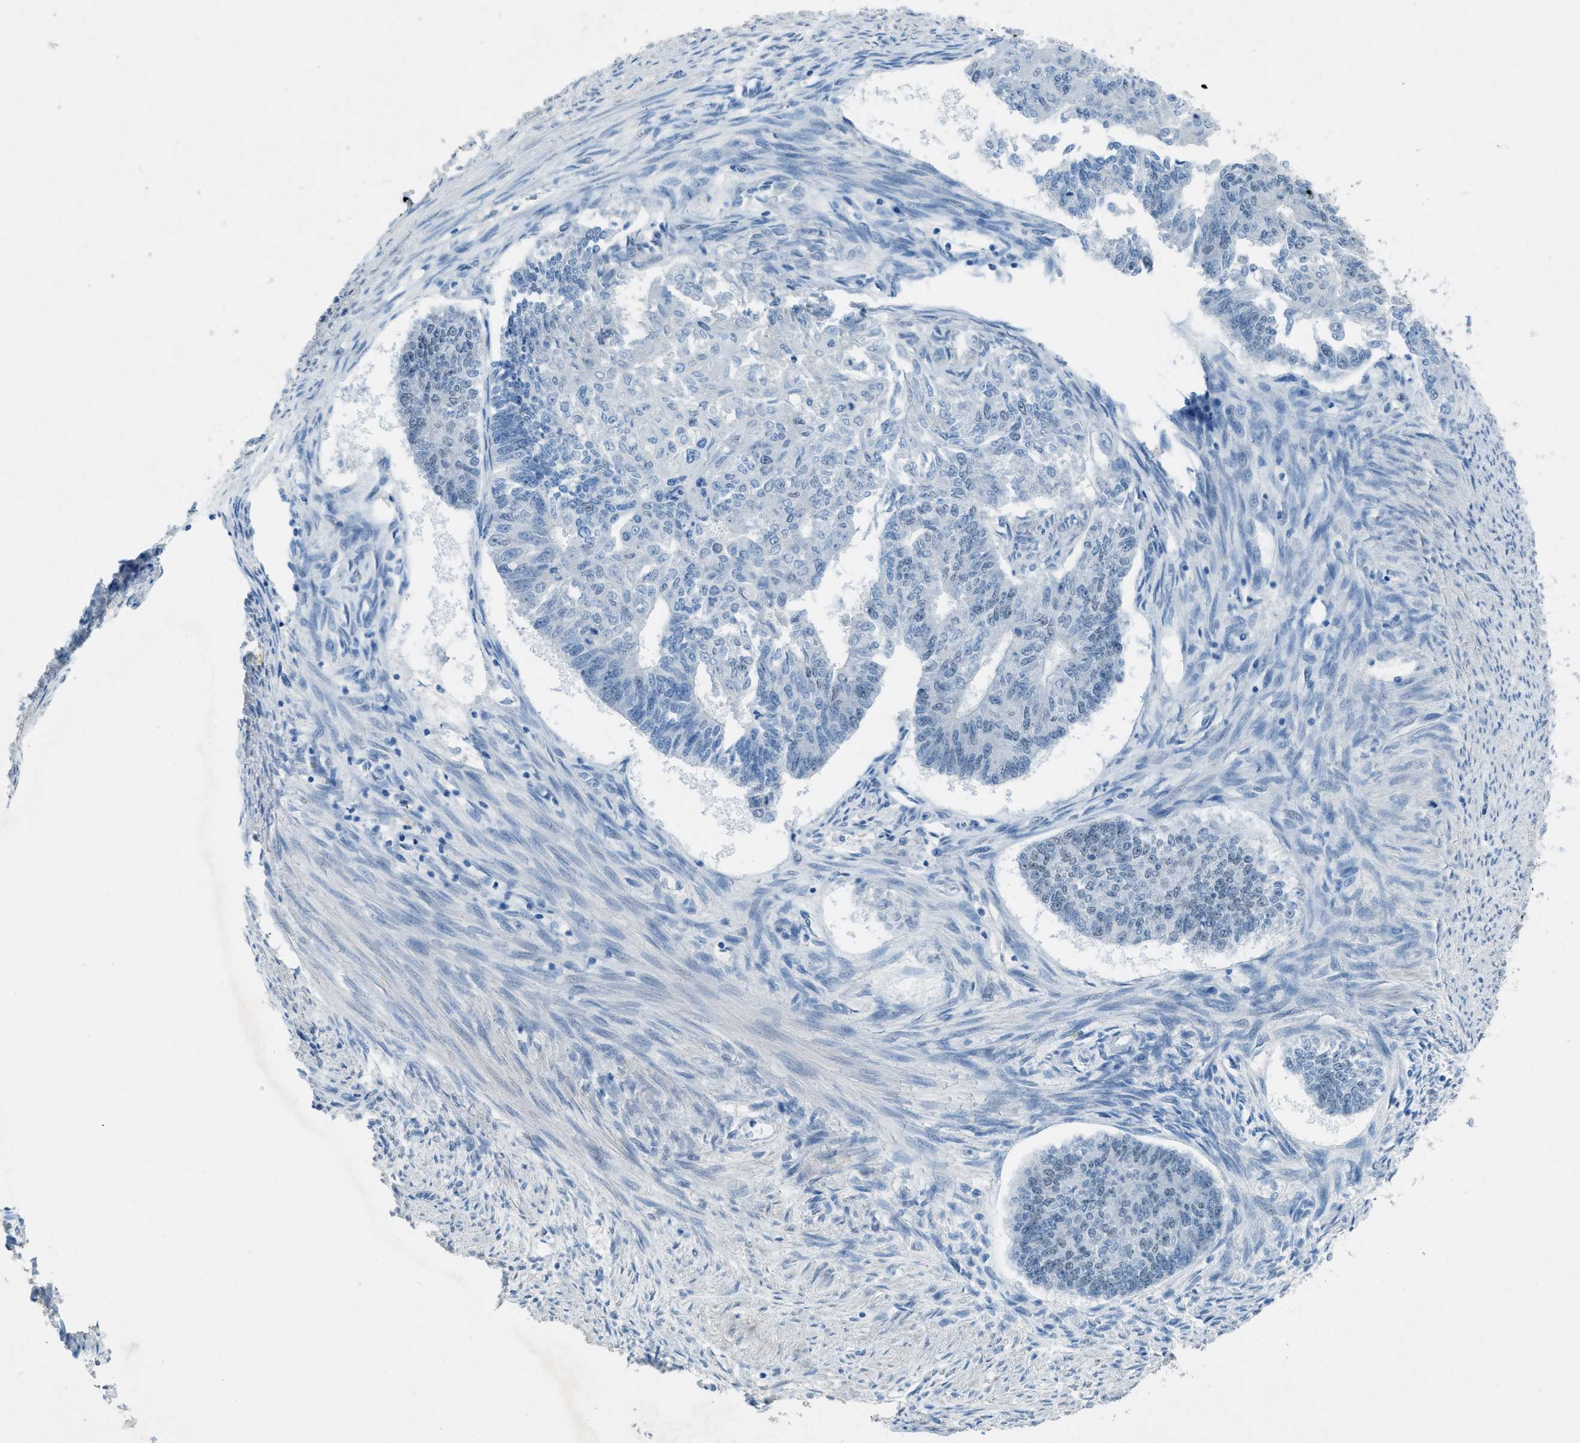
{"staining": {"intensity": "negative", "quantity": "none", "location": "none"}, "tissue": "endometrial cancer", "cell_type": "Tumor cells", "image_type": "cancer", "snomed": [{"axis": "morphology", "description": "Adenocarcinoma, NOS"}, {"axis": "topography", "description": "Endometrium"}], "caption": "Tumor cells show no significant staining in endometrial adenocarcinoma.", "gene": "TTC13", "patient": {"sex": "female", "age": 32}}